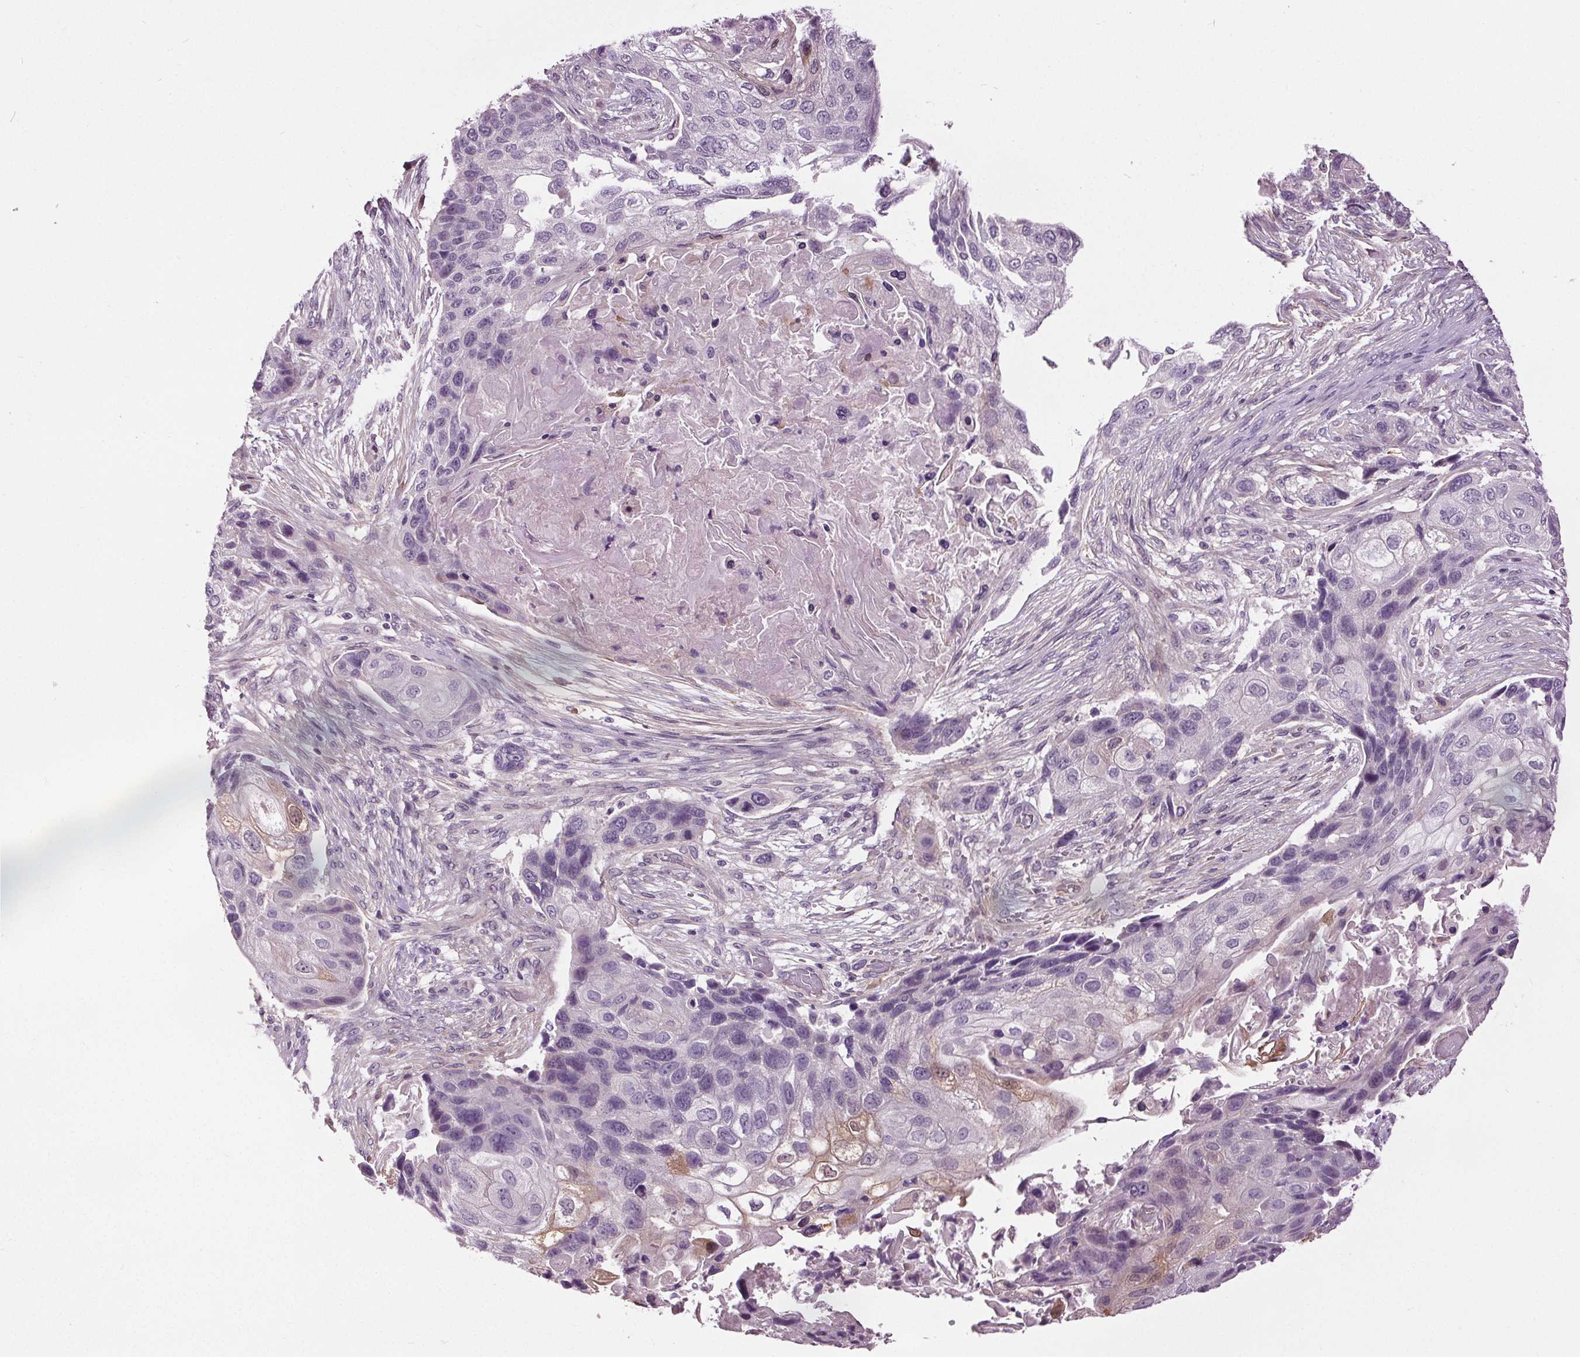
{"staining": {"intensity": "moderate", "quantity": "<25%", "location": "cytoplasmic/membranous"}, "tissue": "lung cancer", "cell_type": "Tumor cells", "image_type": "cancer", "snomed": [{"axis": "morphology", "description": "Squamous cell carcinoma, NOS"}, {"axis": "topography", "description": "Lung"}], "caption": "Protein positivity by IHC reveals moderate cytoplasmic/membranous expression in about <25% of tumor cells in lung cancer. (IHC, brightfield microscopy, high magnification).", "gene": "RASA1", "patient": {"sex": "male", "age": 69}}